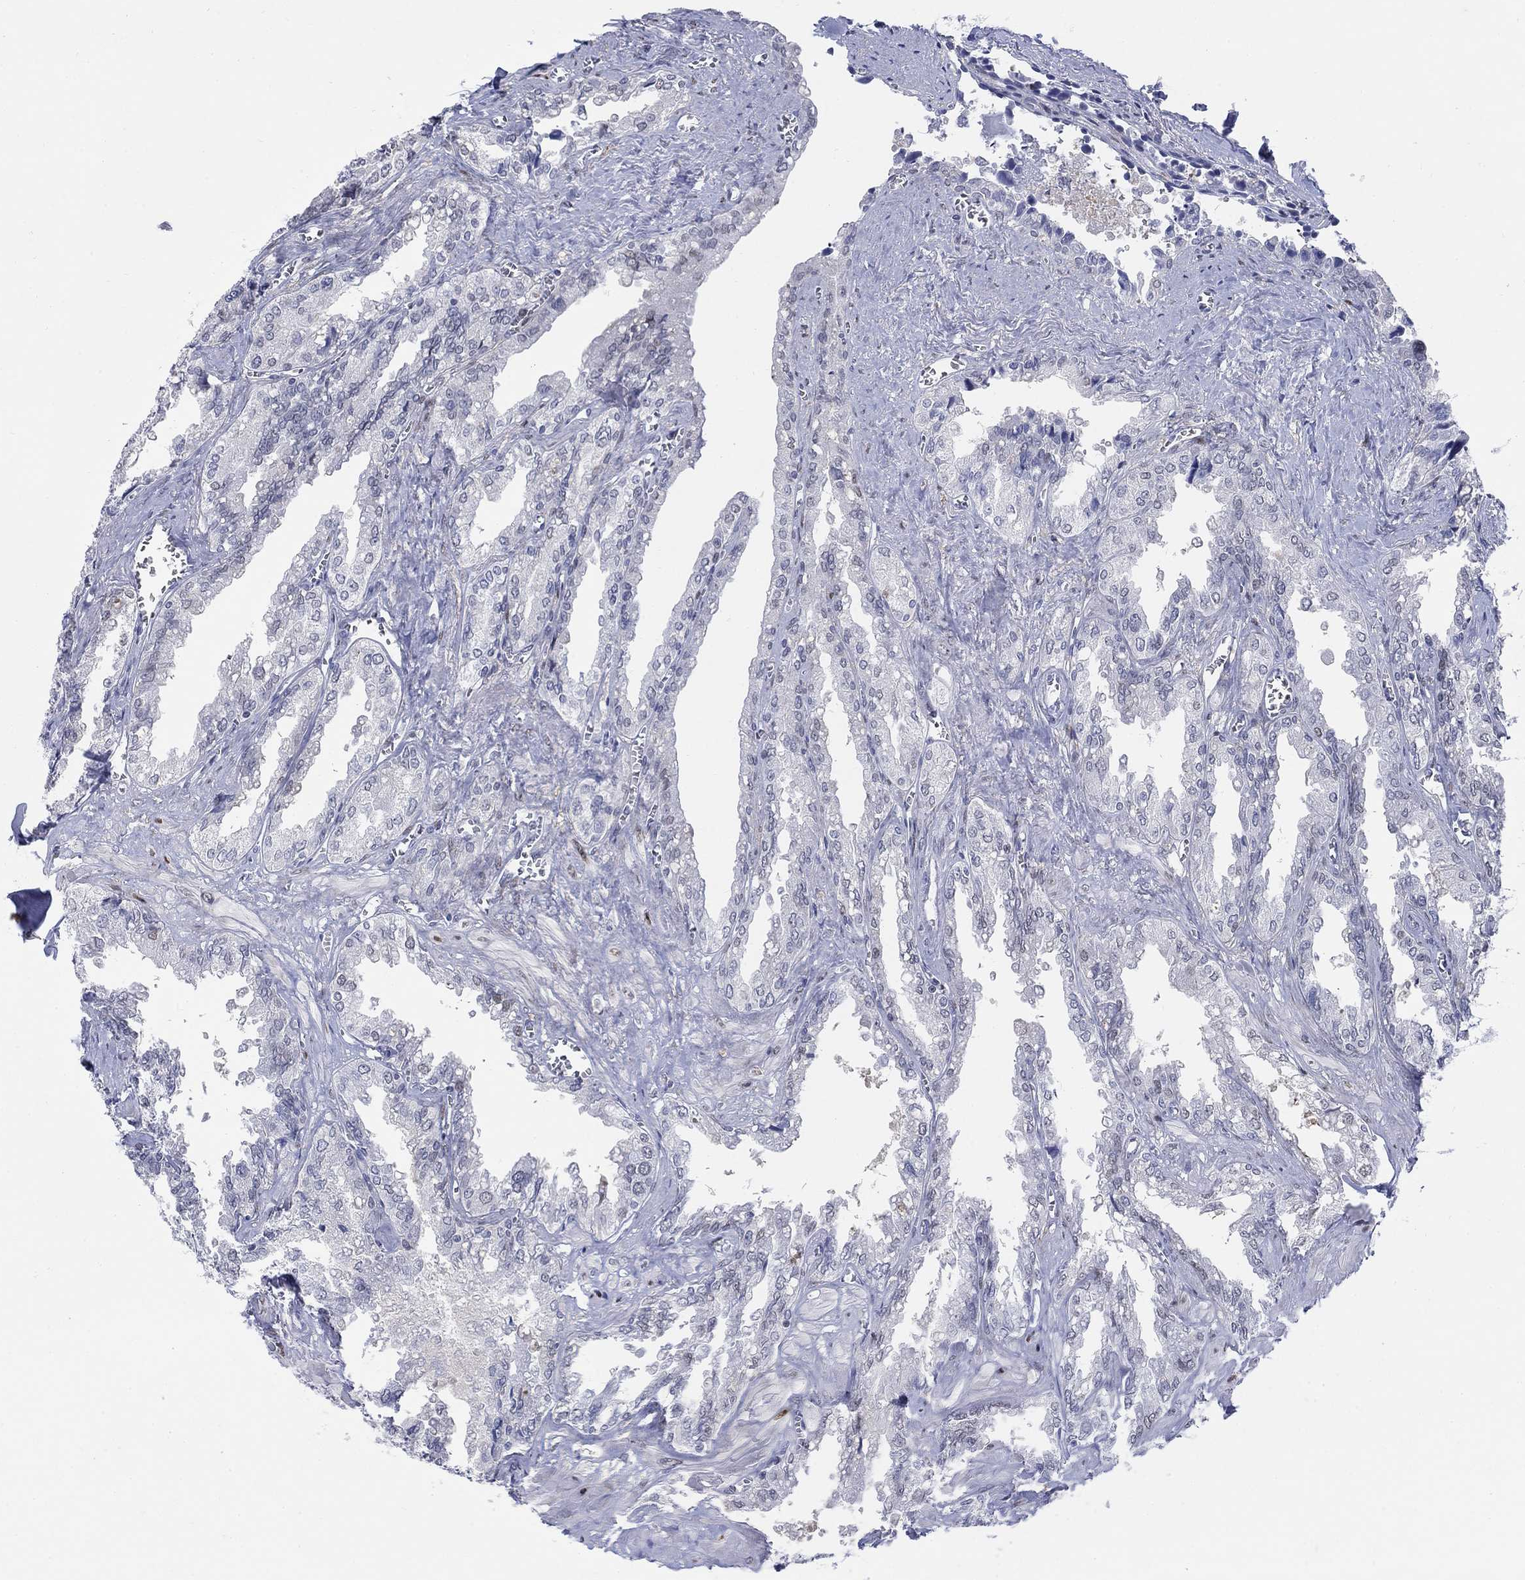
{"staining": {"intensity": "weak", "quantity": "<25%", "location": "nuclear"}, "tissue": "seminal vesicle", "cell_type": "Glandular cells", "image_type": "normal", "snomed": [{"axis": "morphology", "description": "Normal tissue, NOS"}, {"axis": "topography", "description": "Seminal veicle"}], "caption": "There is no significant positivity in glandular cells of seminal vesicle. Brightfield microscopy of IHC stained with DAB (3,3'-diaminobenzidine) (brown) and hematoxylin (blue), captured at high magnification.", "gene": "MYO3A", "patient": {"sex": "male", "age": 67}}